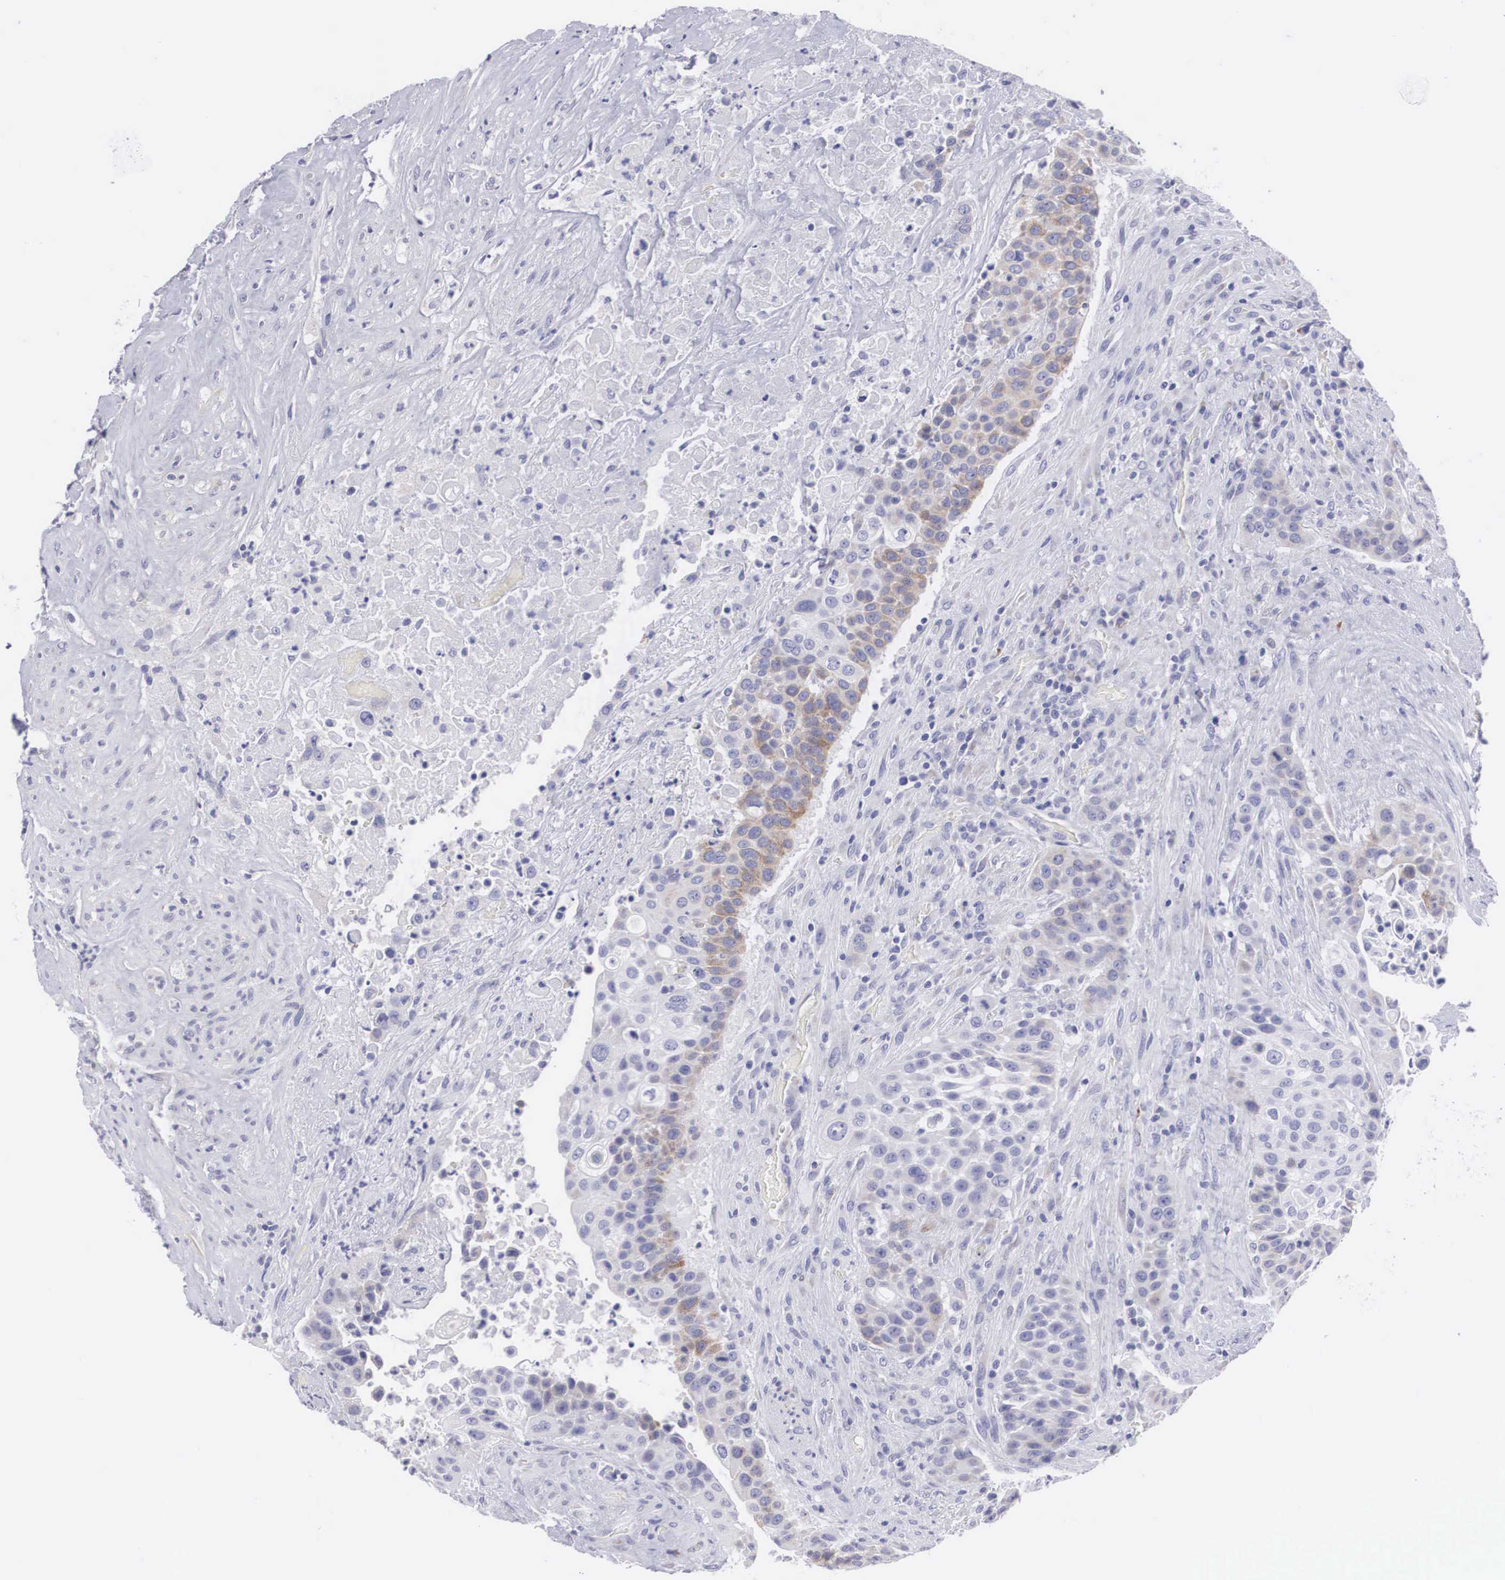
{"staining": {"intensity": "weak", "quantity": "<25%", "location": "cytoplasmic/membranous"}, "tissue": "urothelial cancer", "cell_type": "Tumor cells", "image_type": "cancer", "snomed": [{"axis": "morphology", "description": "Urothelial carcinoma, High grade"}, {"axis": "topography", "description": "Urinary bladder"}], "caption": "Histopathology image shows no protein positivity in tumor cells of urothelial carcinoma (high-grade) tissue.", "gene": "ARMCX3", "patient": {"sex": "male", "age": 74}}